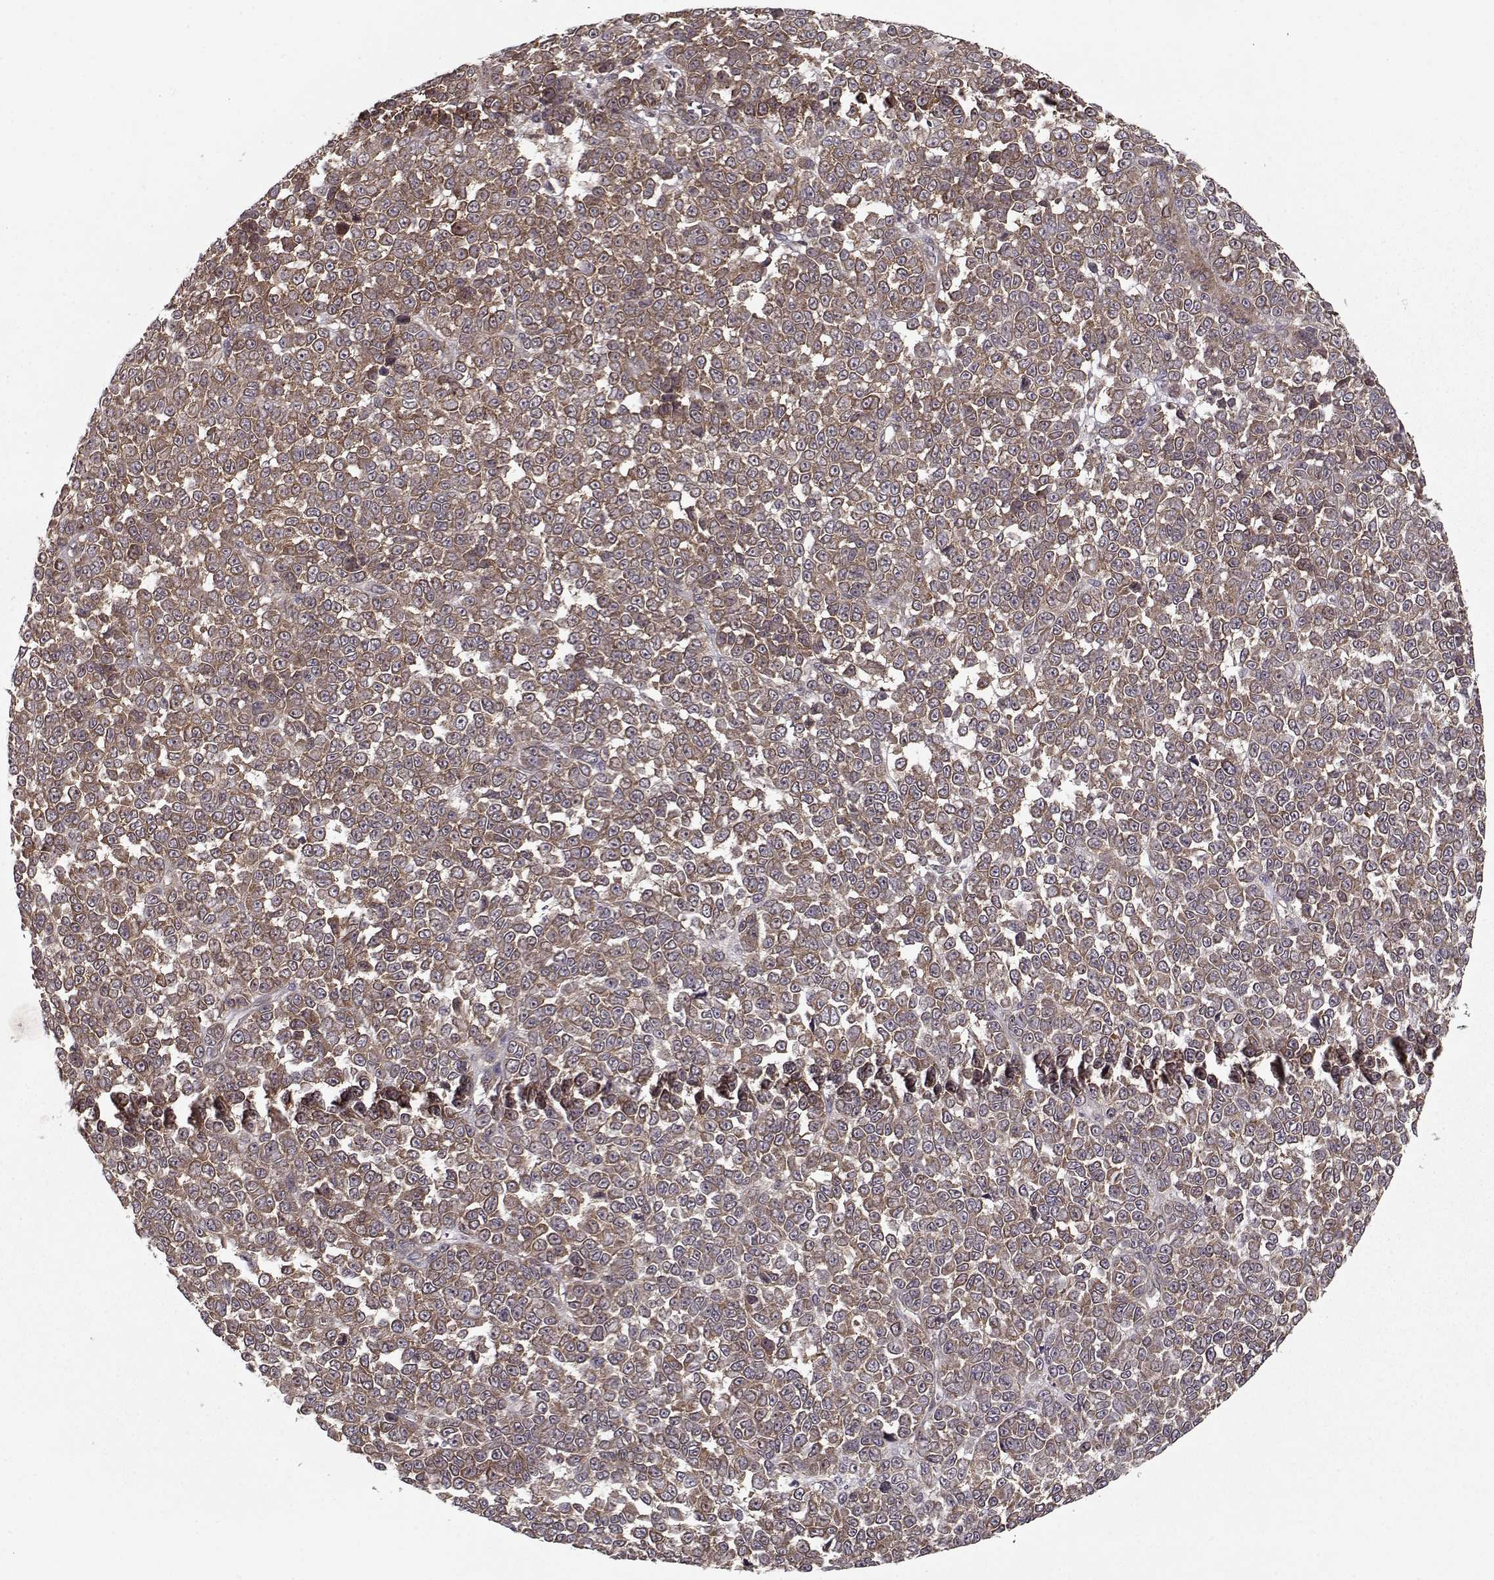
{"staining": {"intensity": "moderate", "quantity": ">75%", "location": "cytoplasmic/membranous"}, "tissue": "melanoma", "cell_type": "Tumor cells", "image_type": "cancer", "snomed": [{"axis": "morphology", "description": "Malignant melanoma, NOS"}, {"axis": "topography", "description": "Skin"}], "caption": "Tumor cells exhibit medium levels of moderate cytoplasmic/membranous positivity in approximately >75% of cells in human malignant melanoma.", "gene": "PPP1R12A", "patient": {"sex": "female", "age": 95}}